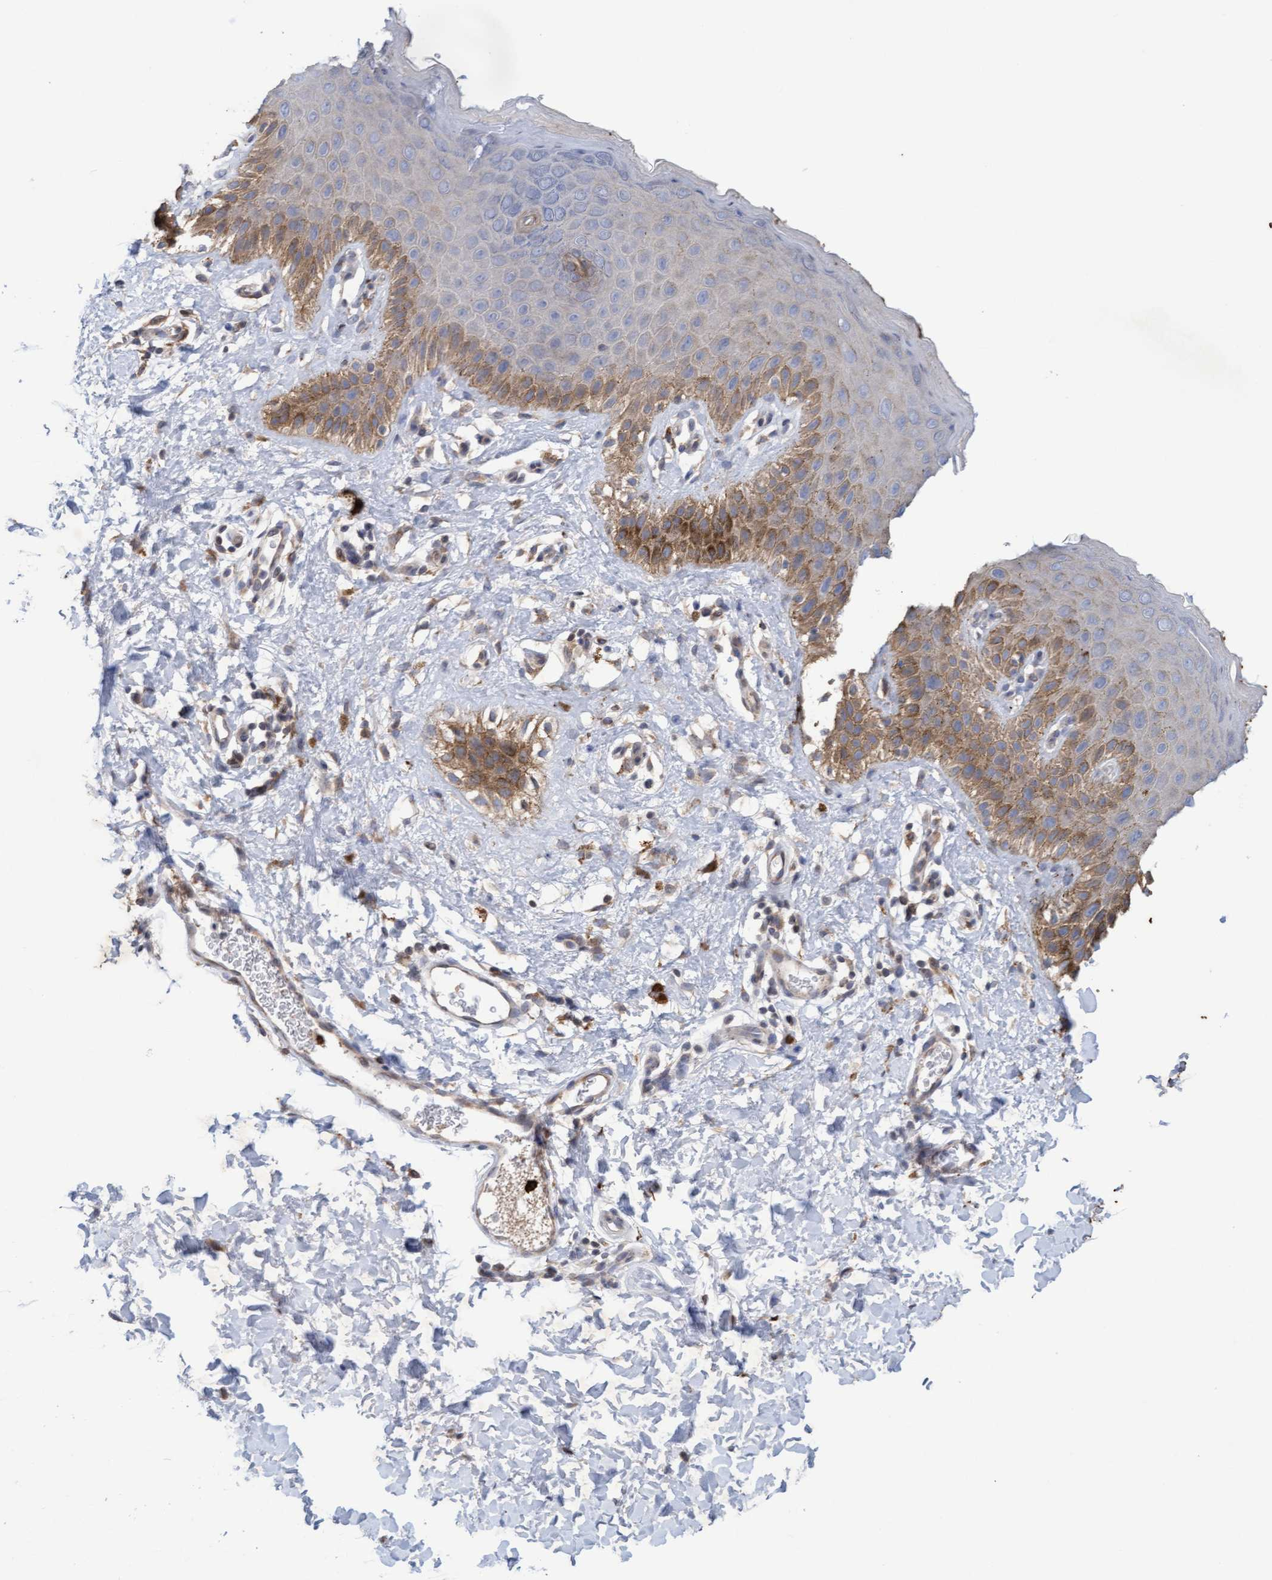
{"staining": {"intensity": "moderate", "quantity": "25%-75%", "location": "cytoplasmic/membranous"}, "tissue": "skin", "cell_type": "Epidermal cells", "image_type": "normal", "snomed": [{"axis": "morphology", "description": "Normal tissue, NOS"}, {"axis": "topography", "description": "Anal"}], "caption": "Skin was stained to show a protein in brown. There is medium levels of moderate cytoplasmic/membranous staining in approximately 25%-75% of epidermal cells. (Brightfield microscopy of DAB IHC at high magnification).", "gene": "MMP8", "patient": {"sex": "male", "age": 44}}